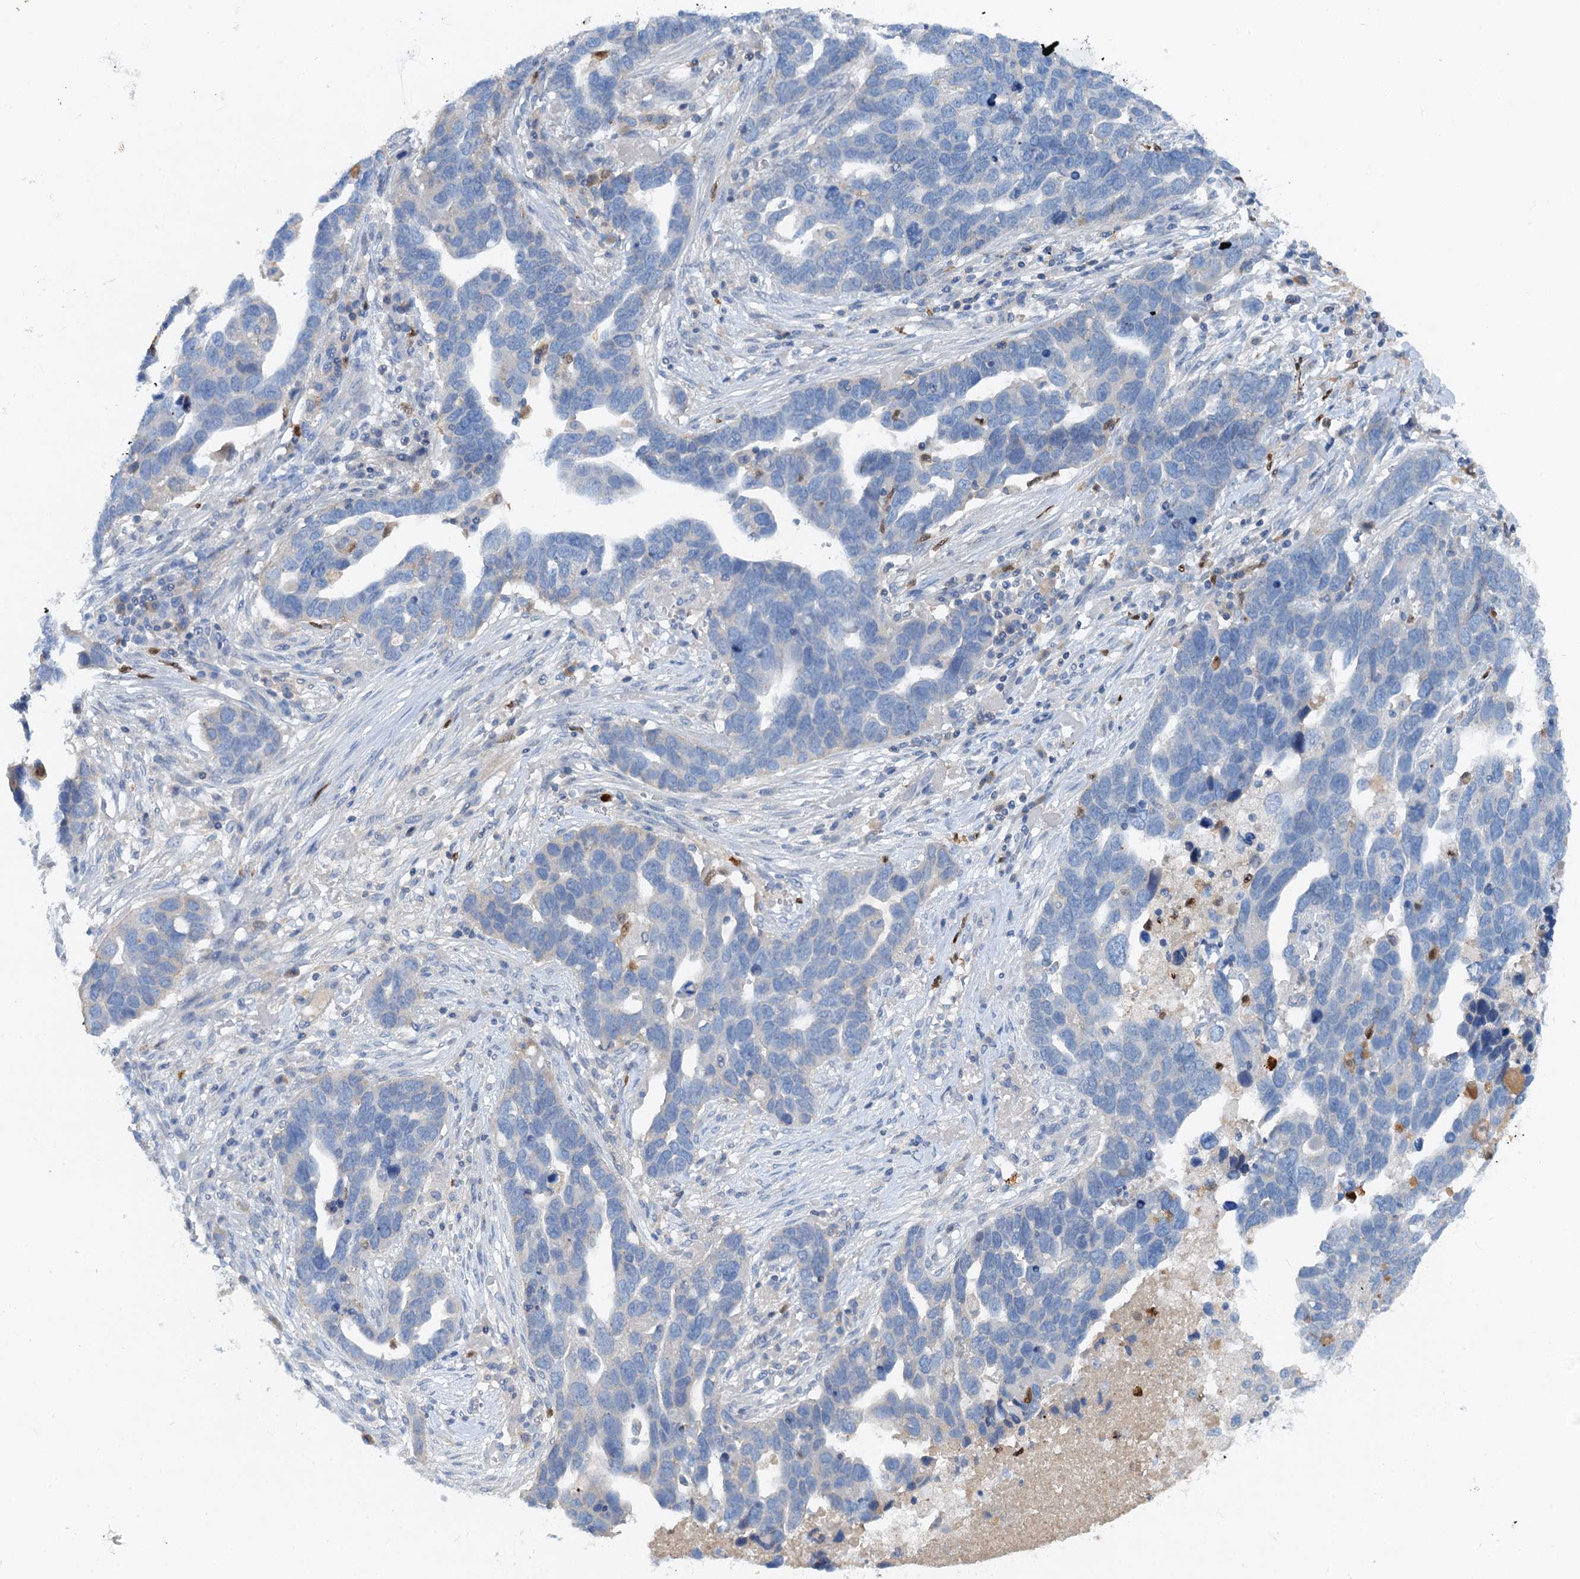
{"staining": {"intensity": "negative", "quantity": "none", "location": "none"}, "tissue": "ovarian cancer", "cell_type": "Tumor cells", "image_type": "cancer", "snomed": [{"axis": "morphology", "description": "Cystadenocarcinoma, serous, NOS"}, {"axis": "topography", "description": "Ovary"}], "caption": "An IHC image of ovarian cancer is shown. There is no staining in tumor cells of ovarian cancer.", "gene": "OTOA", "patient": {"sex": "female", "age": 54}}